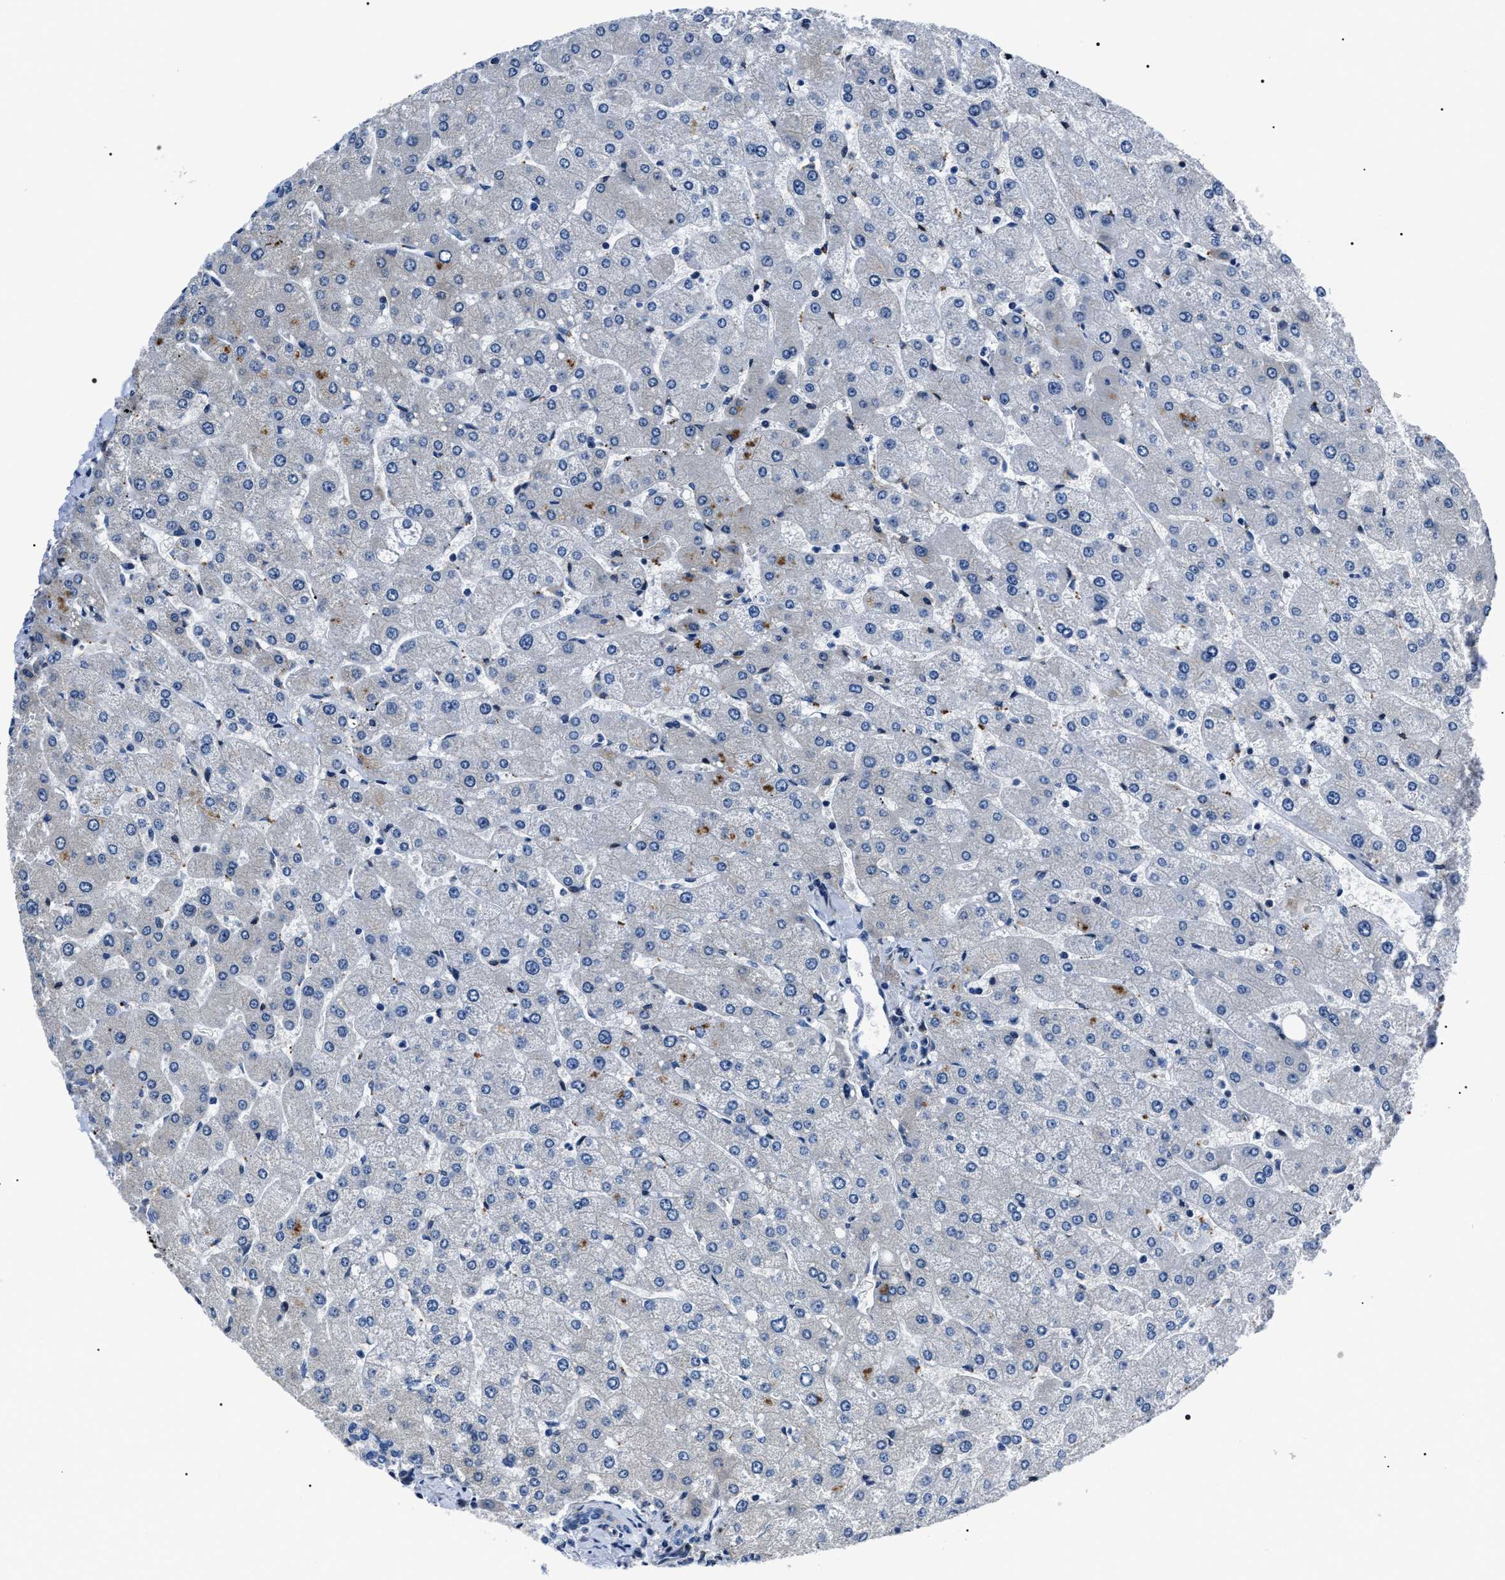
{"staining": {"intensity": "negative", "quantity": "none", "location": "none"}, "tissue": "liver", "cell_type": "Cholangiocytes", "image_type": "normal", "snomed": [{"axis": "morphology", "description": "Normal tissue, NOS"}, {"axis": "topography", "description": "Liver"}], "caption": "Immunohistochemistry image of unremarkable liver: liver stained with DAB reveals no significant protein staining in cholangiocytes. (DAB (3,3'-diaminobenzidine) immunohistochemistry with hematoxylin counter stain).", "gene": "BAG2", "patient": {"sex": "male", "age": 55}}